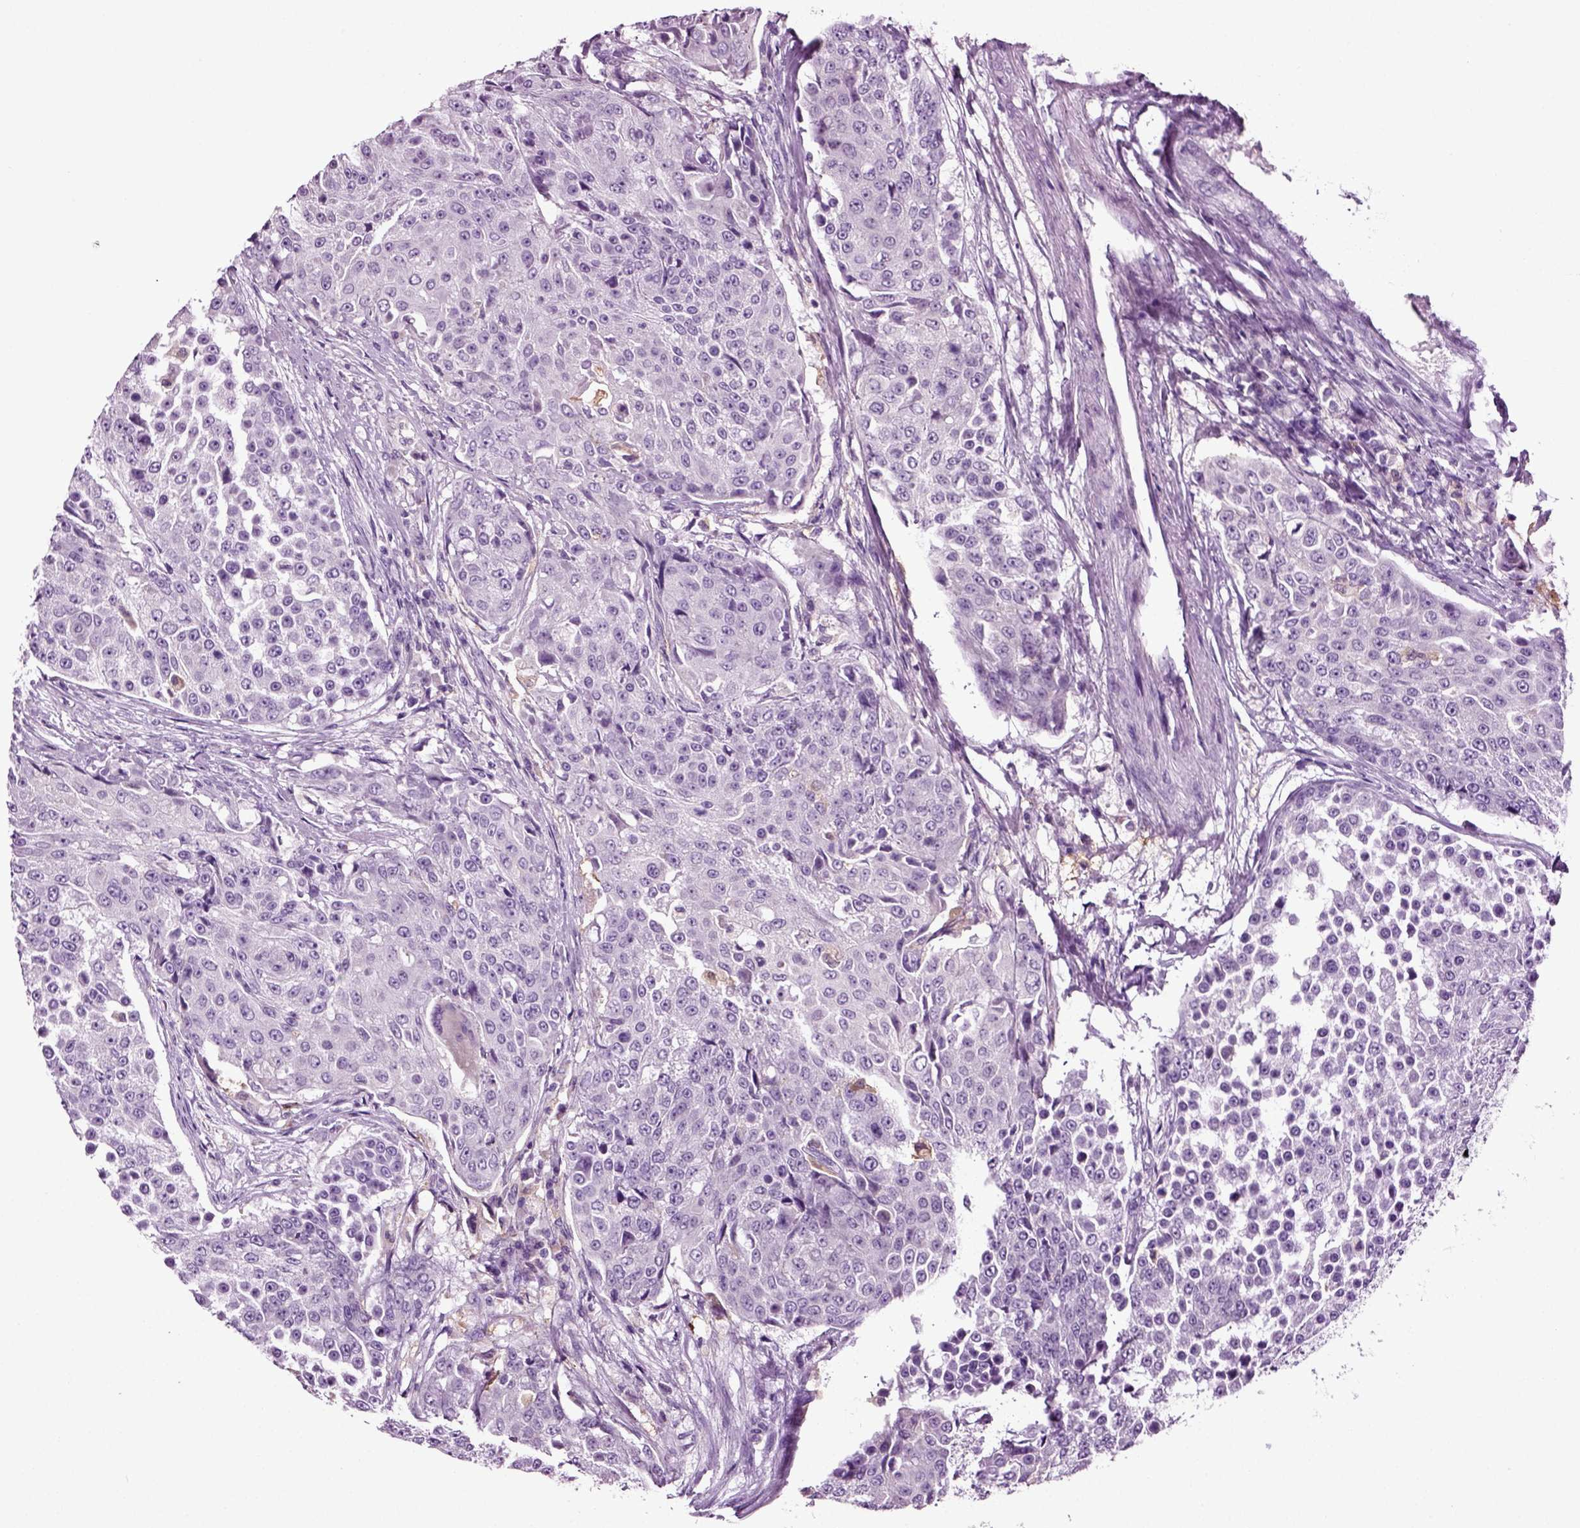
{"staining": {"intensity": "negative", "quantity": "none", "location": "none"}, "tissue": "urothelial cancer", "cell_type": "Tumor cells", "image_type": "cancer", "snomed": [{"axis": "morphology", "description": "Urothelial carcinoma, High grade"}, {"axis": "topography", "description": "Urinary bladder"}], "caption": "Immunohistochemistry (IHC) of urothelial carcinoma (high-grade) shows no positivity in tumor cells.", "gene": "DNAH10", "patient": {"sex": "female", "age": 63}}